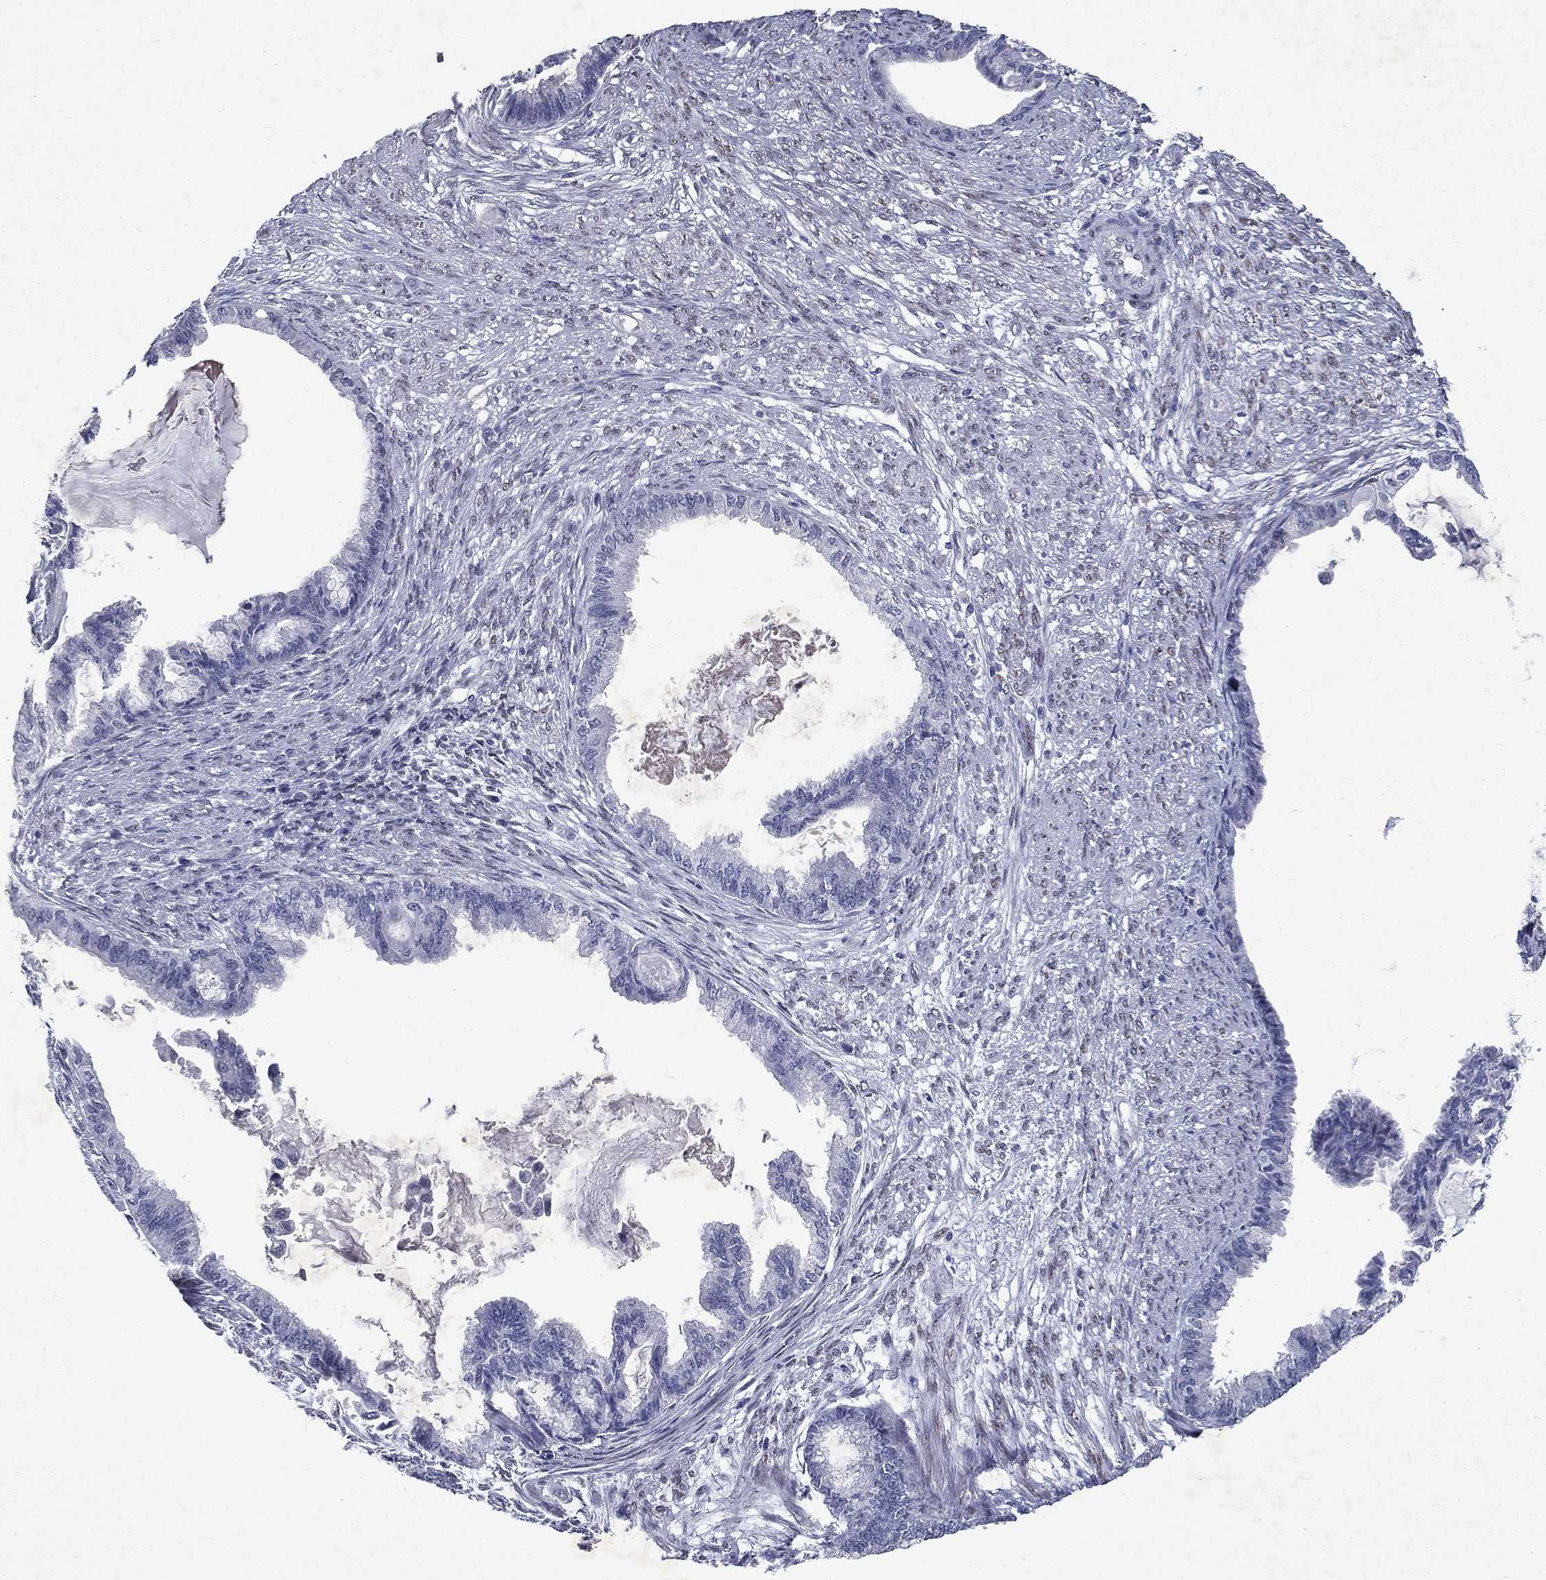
{"staining": {"intensity": "negative", "quantity": "none", "location": "none"}, "tissue": "endometrial cancer", "cell_type": "Tumor cells", "image_type": "cancer", "snomed": [{"axis": "morphology", "description": "Adenocarcinoma, NOS"}, {"axis": "topography", "description": "Endometrium"}], "caption": "IHC photomicrograph of neoplastic tissue: human endometrial cancer (adenocarcinoma) stained with DAB (3,3'-diaminobenzidine) exhibits no significant protein positivity in tumor cells. The staining is performed using DAB brown chromogen with nuclei counter-stained in using hematoxylin.", "gene": "RBFOX1", "patient": {"sex": "female", "age": 86}}